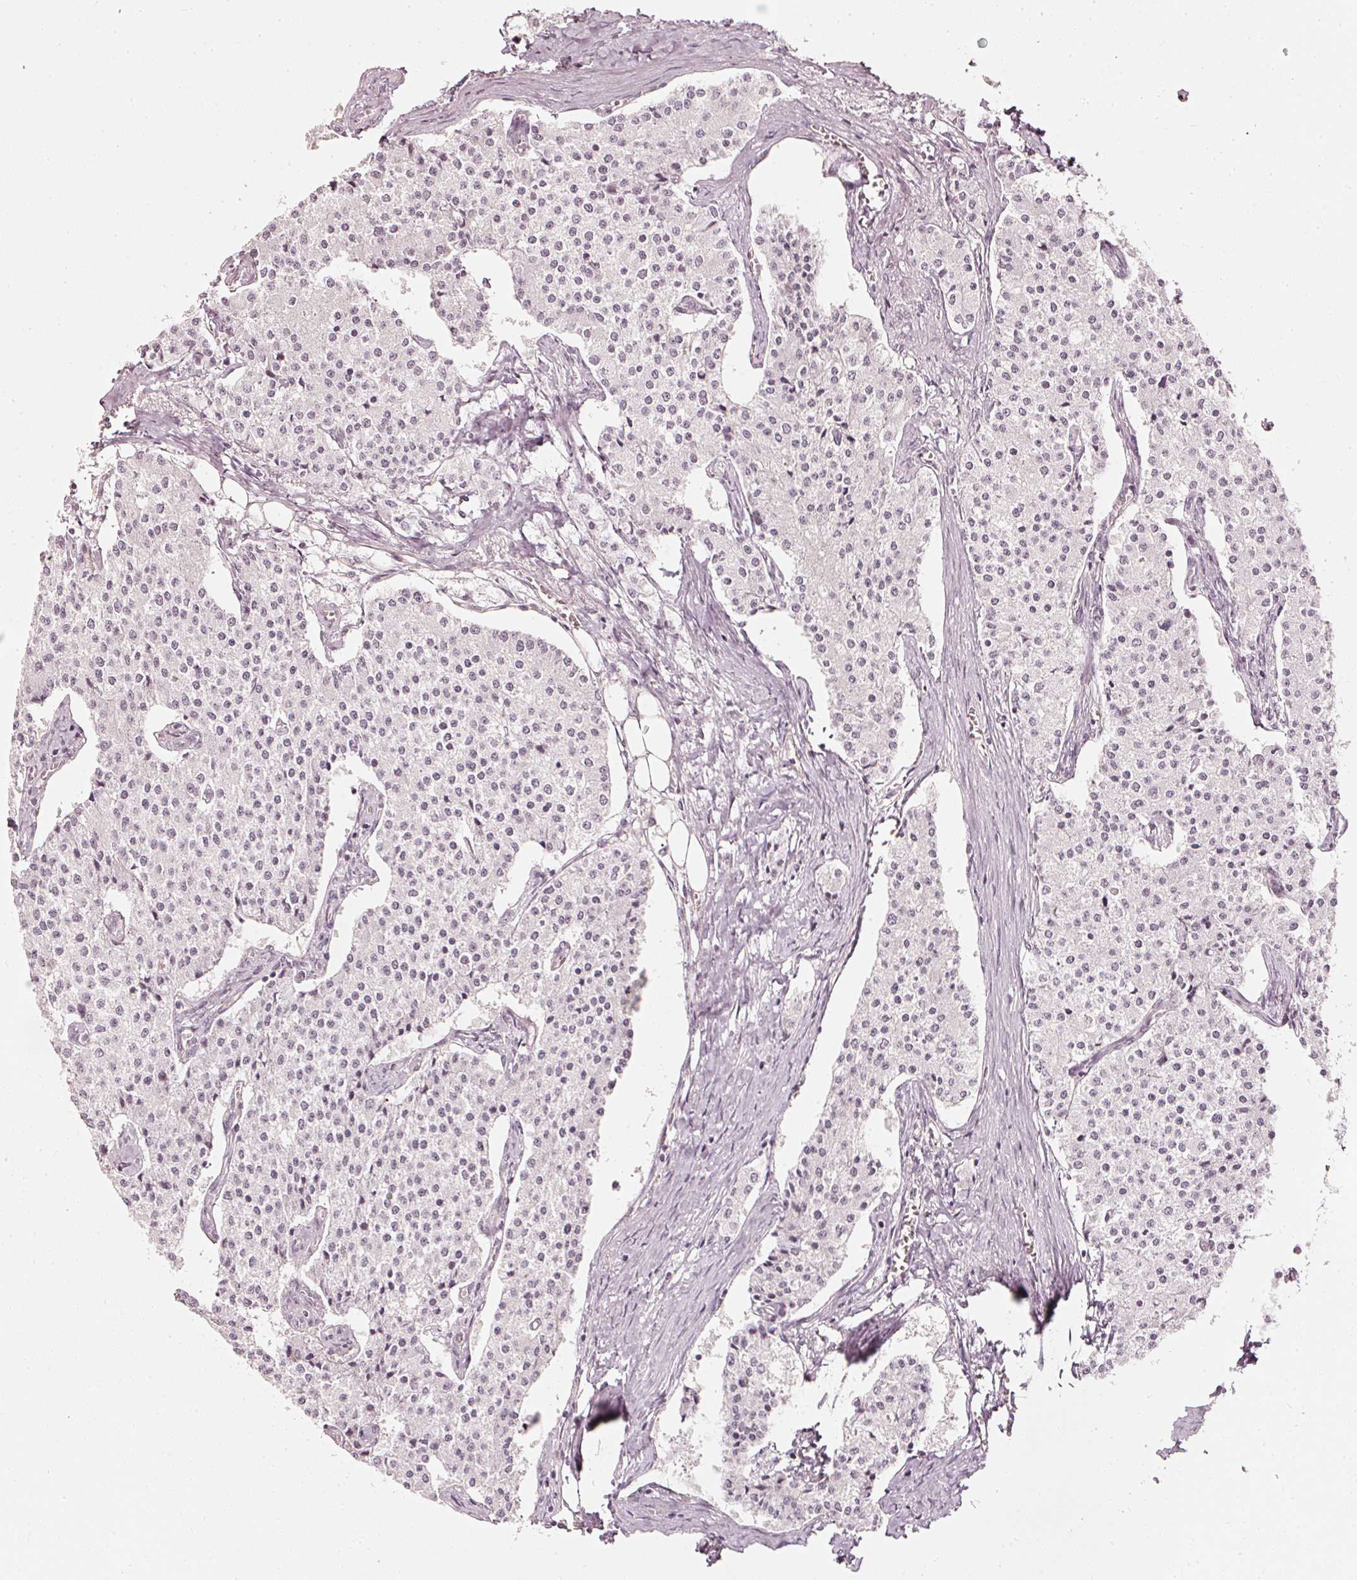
{"staining": {"intensity": "negative", "quantity": "none", "location": "none"}, "tissue": "carcinoid", "cell_type": "Tumor cells", "image_type": "cancer", "snomed": [{"axis": "morphology", "description": "Carcinoid, malignant, NOS"}, {"axis": "topography", "description": "Colon"}], "caption": "This histopathology image is of malignant carcinoid stained with immunohistochemistry to label a protein in brown with the nuclei are counter-stained blue. There is no staining in tumor cells.", "gene": "DRD2", "patient": {"sex": "female", "age": 52}}